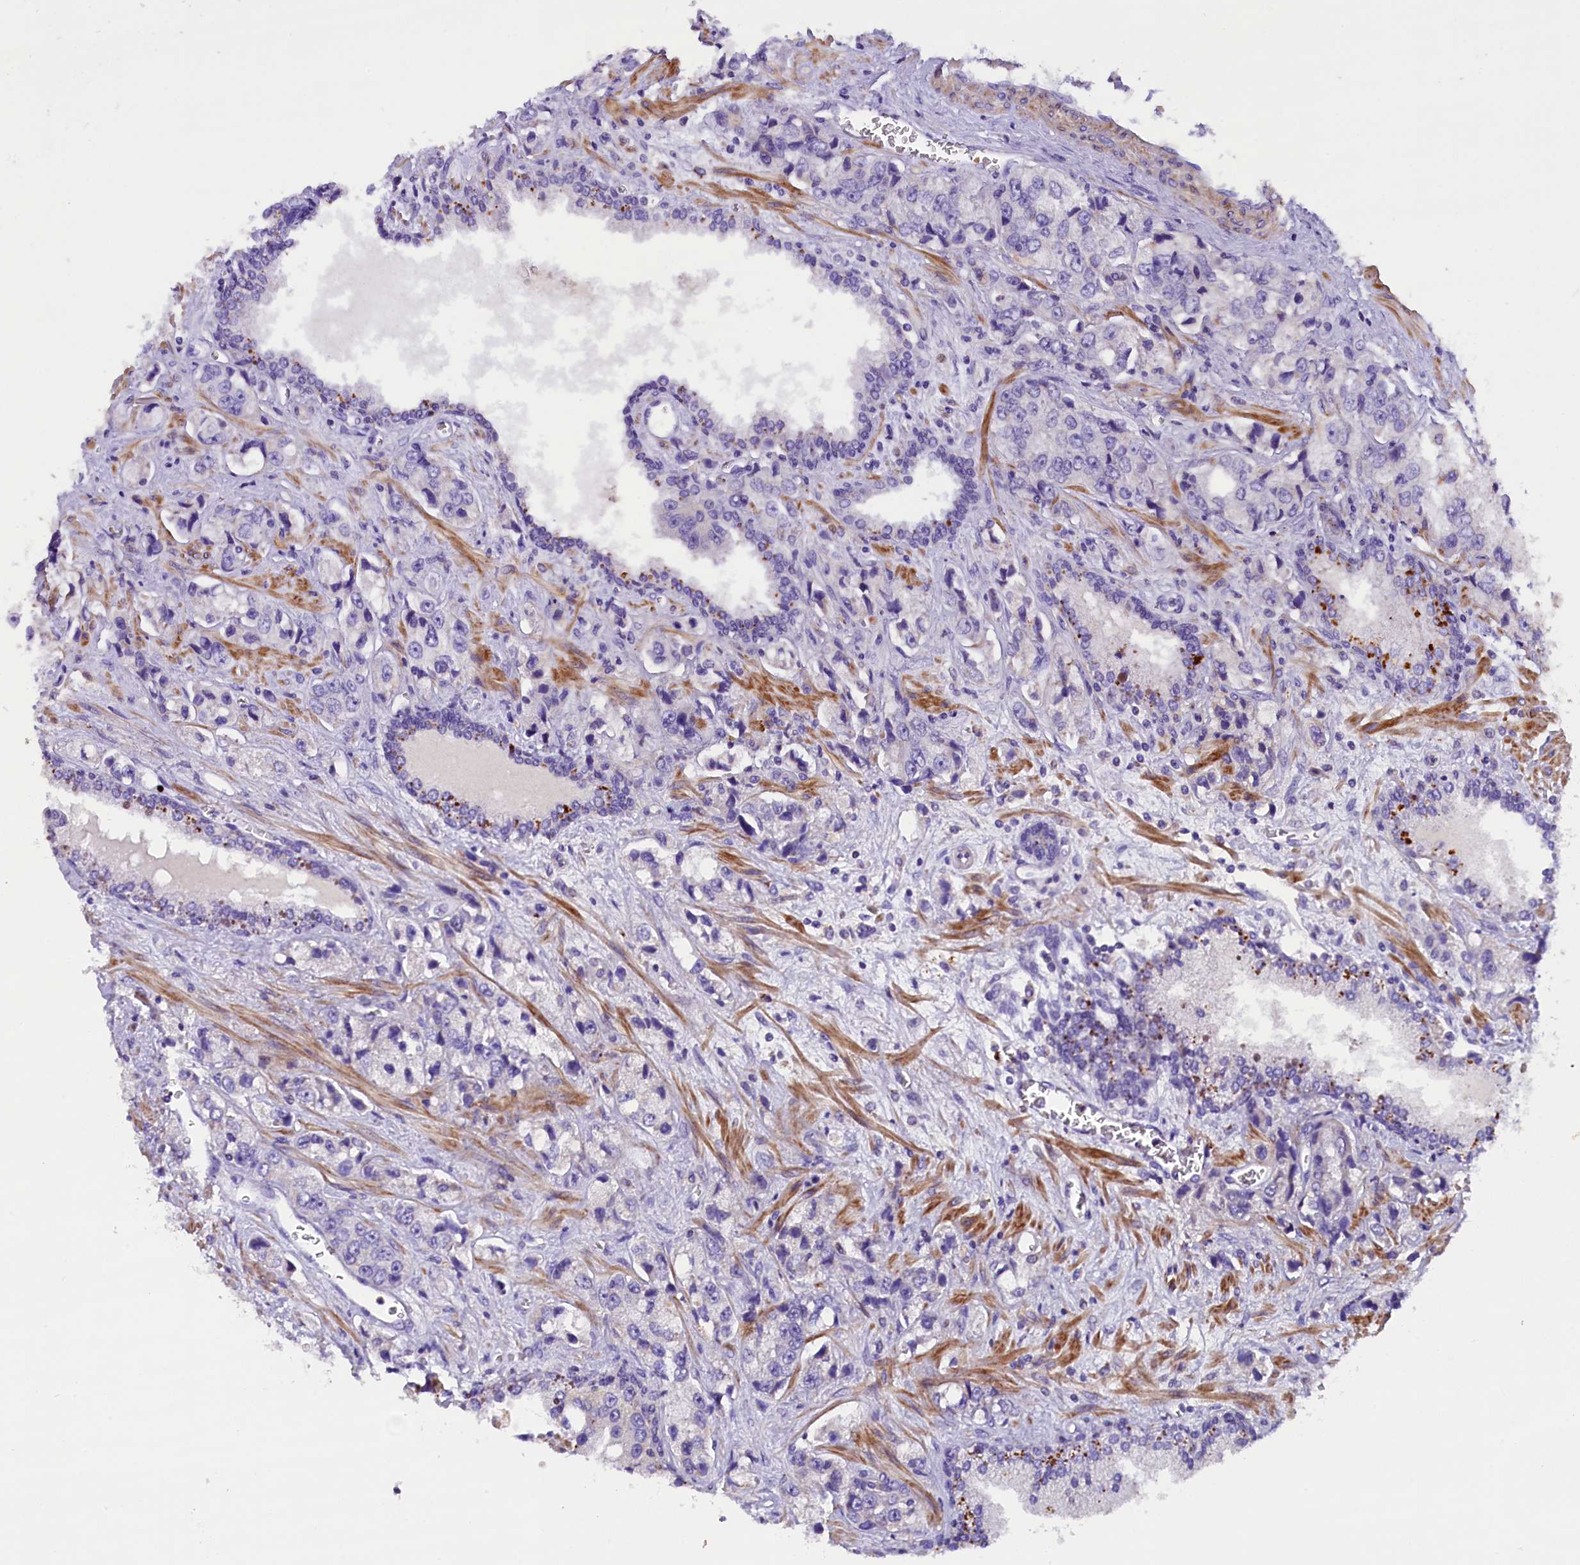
{"staining": {"intensity": "negative", "quantity": "none", "location": "none"}, "tissue": "prostate cancer", "cell_type": "Tumor cells", "image_type": "cancer", "snomed": [{"axis": "morphology", "description": "Adenocarcinoma, High grade"}, {"axis": "topography", "description": "Prostate"}], "caption": "Tumor cells are negative for protein expression in human prostate cancer.", "gene": "MEX3B", "patient": {"sex": "male", "age": 74}}